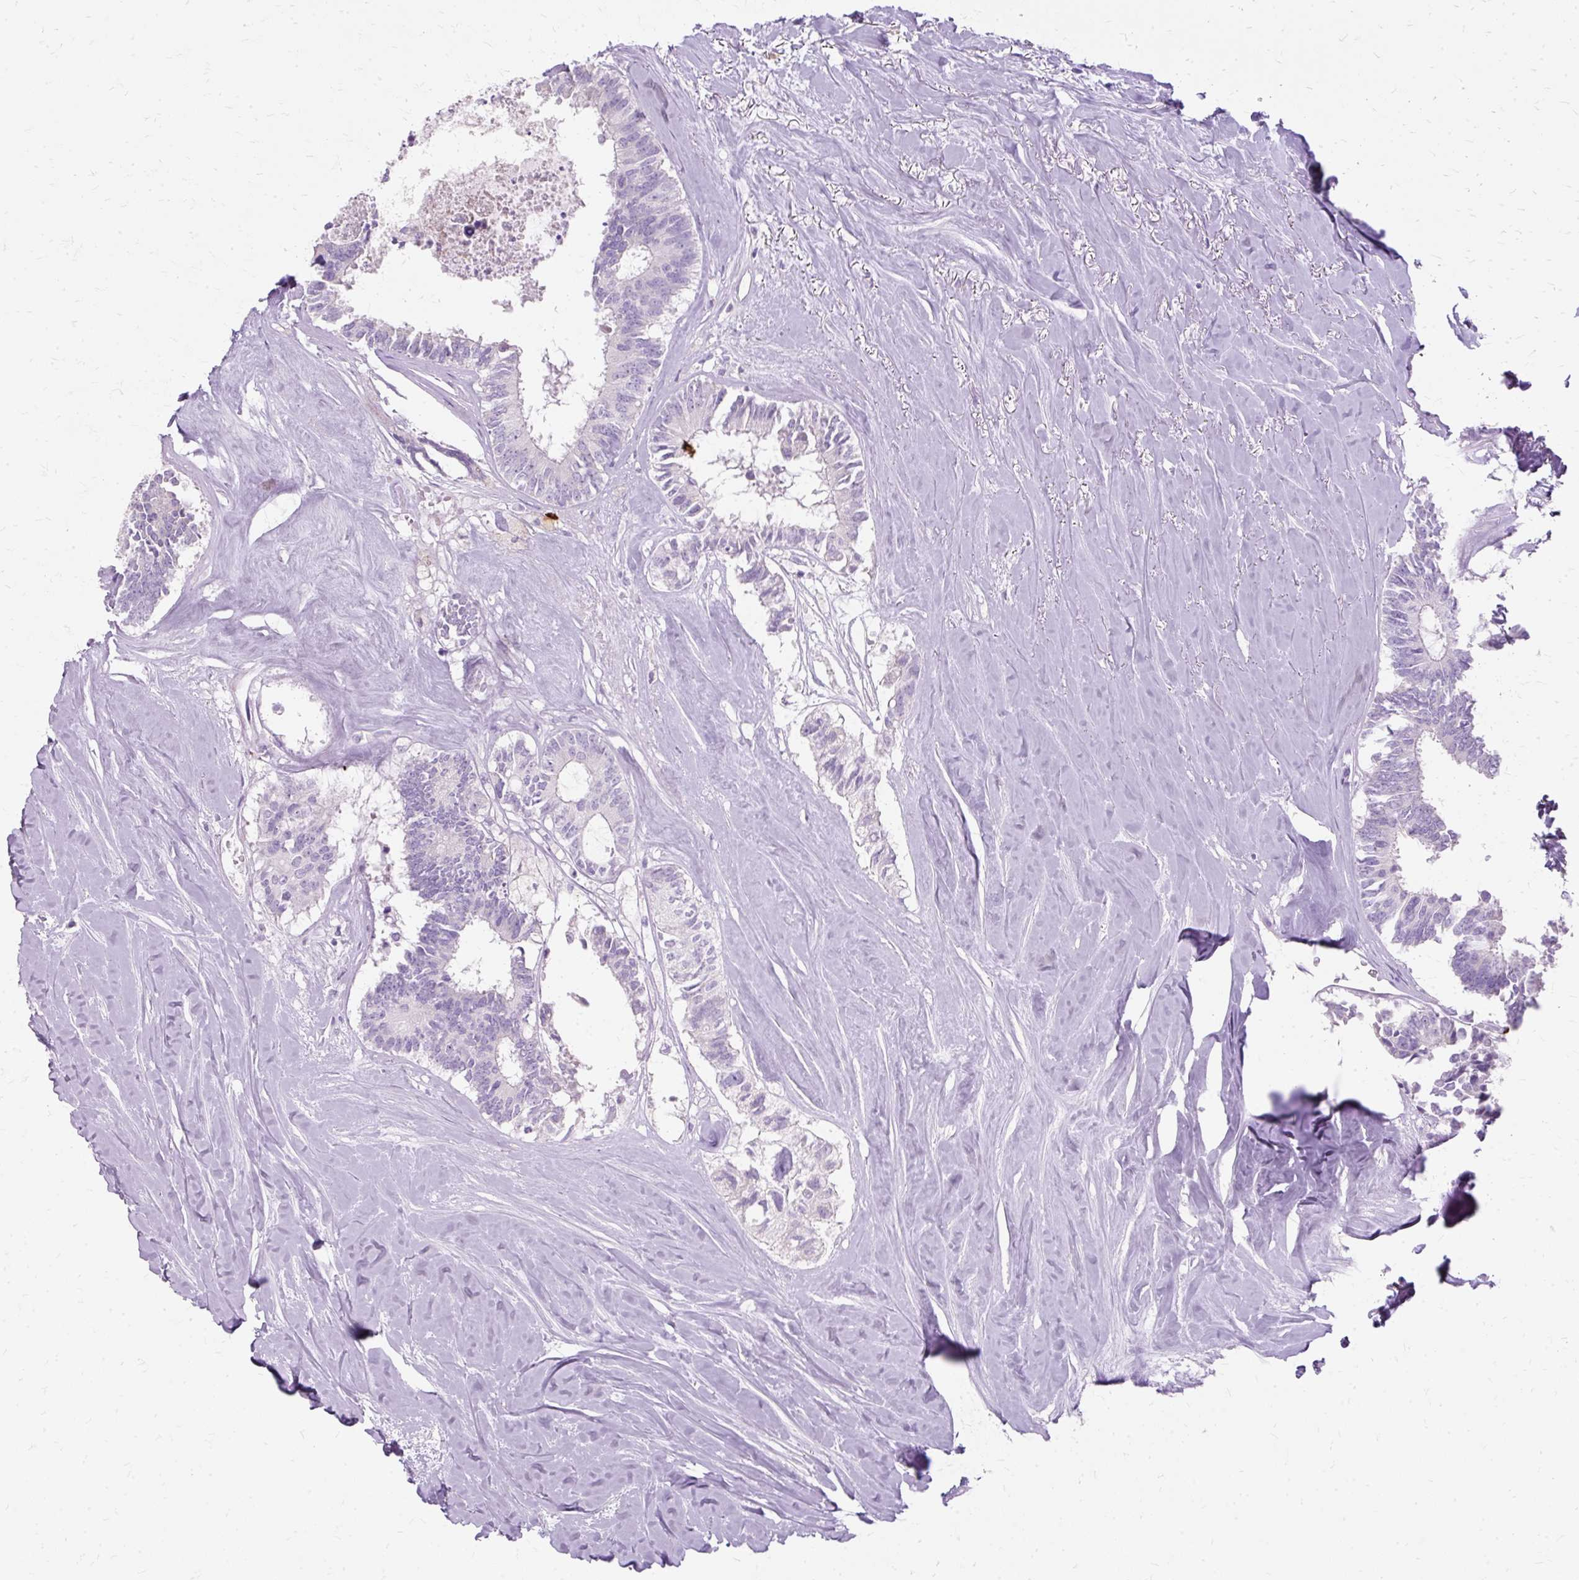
{"staining": {"intensity": "negative", "quantity": "none", "location": "none"}, "tissue": "colorectal cancer", "cell_type": "Tumor cells", "image_type": "cancer", "snomed": [{"axis": "morphology", "description": "Adenocarcinoma, NOS"}, {"axis": "topography", "description": "Colon"}, {"axis": "topography", "description": "Rectum"}], "caption": "Immunohistochemistry (IHC) of colorectal cancer (adenocarcinoma) displays no staining in tumor cells.", "gene": "DEFA1", "patient": {"sex": "male", "age": 57}}